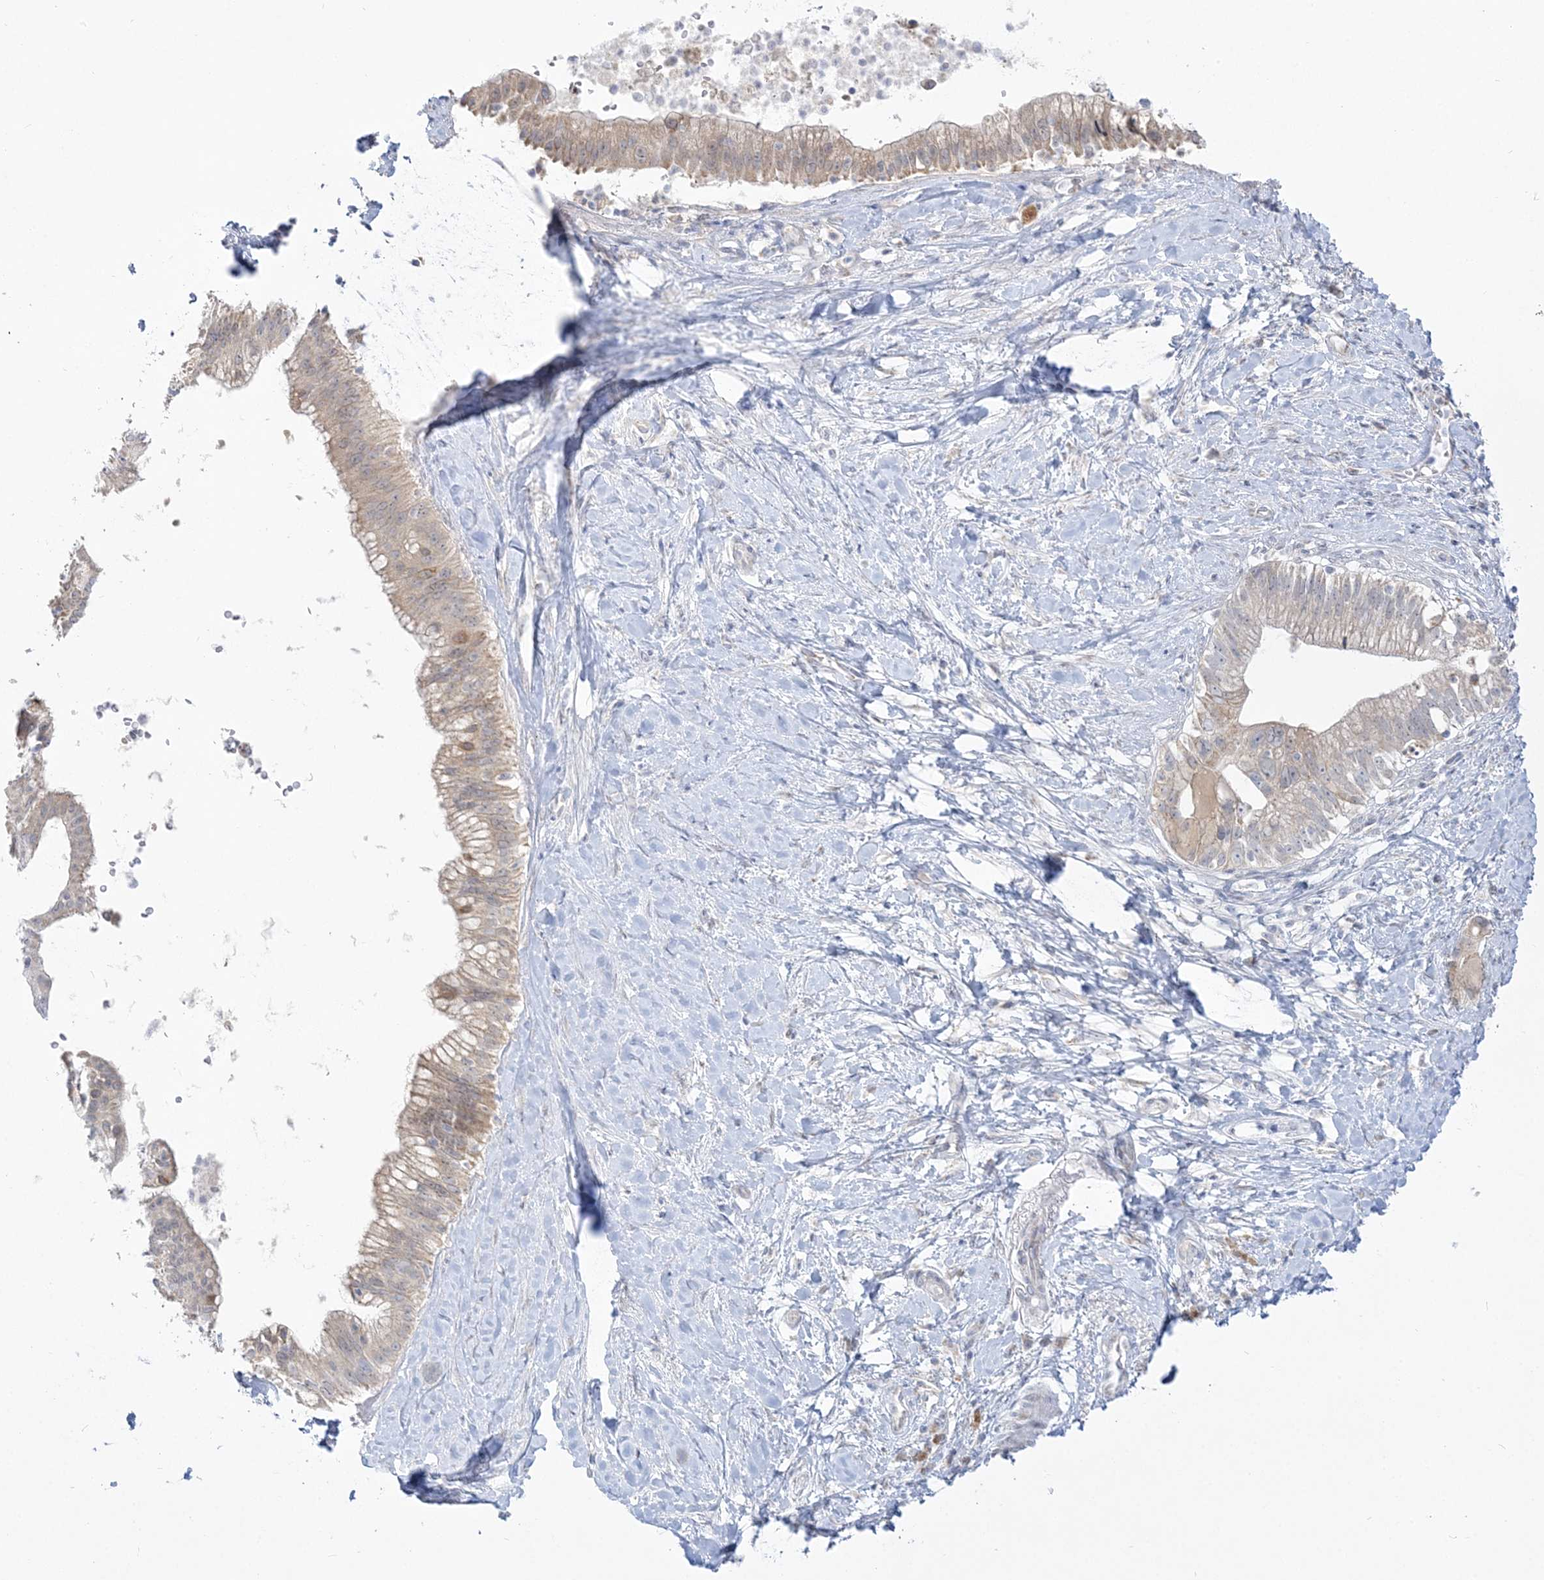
{"staining": {"intensity": "weak", "quantity": "25%-75%", "location": "cytoplasmic/membranous"}, "tissue": "pancreatic cancer", "cell_type": "Tumor cells", "image_type": "cancer", "snomed": [{"axis": "morphology", "description": "Adenocarcinoma, NOS"}, {"axis": "topography", "description": "Pancreas"}], "caption": "The immunohistochemical stain shows weak cytoplasmic/membranous staining in tumor cells of pancreatic cancer (adenocarcinoma) tissue. (DAB IHC with brightfield microscopy, high magnification).", "gene": "PCBD1", "patient": {"sex": "male", "age": 68}}